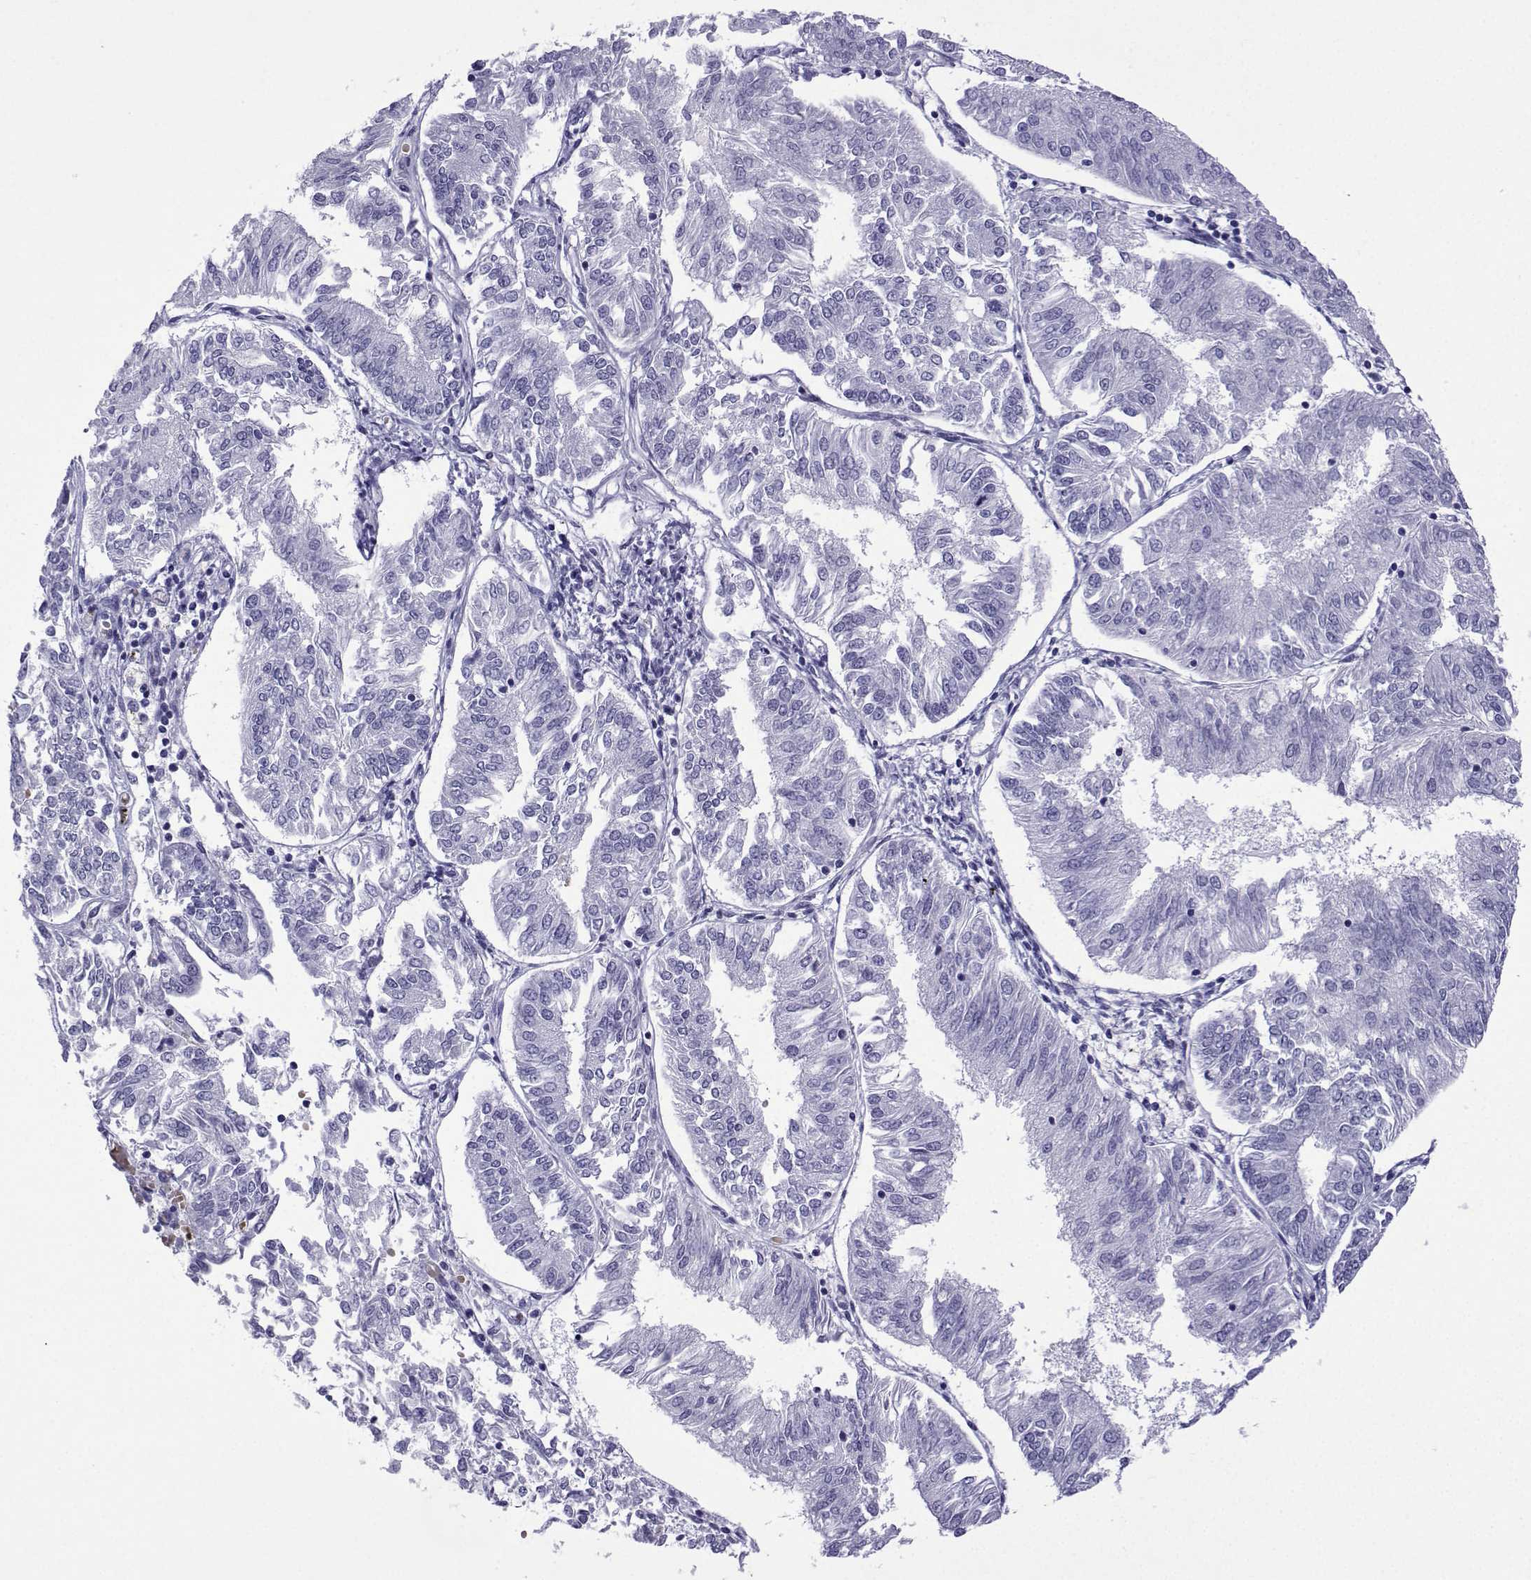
{"staining": {"intensity": "negative", "quantity": "none", "location": "none"}, "tissue": "endometrial cancer", "cell_type": "Tumor cells", "image_type": "cancer", "snomed": [{"axis": "morphology", "description": "Adenocarcinoma, NOS"}, {"axis": "topography", "description": "Endometrium"}], "caption": "This is an immunohistochemistry photomicrograph of human endometrial cancer (adenocarcinoma). There is no staining in tumor cells.", "gene": "TRIM46", "patient": {"sex": "female", "age": 58}}